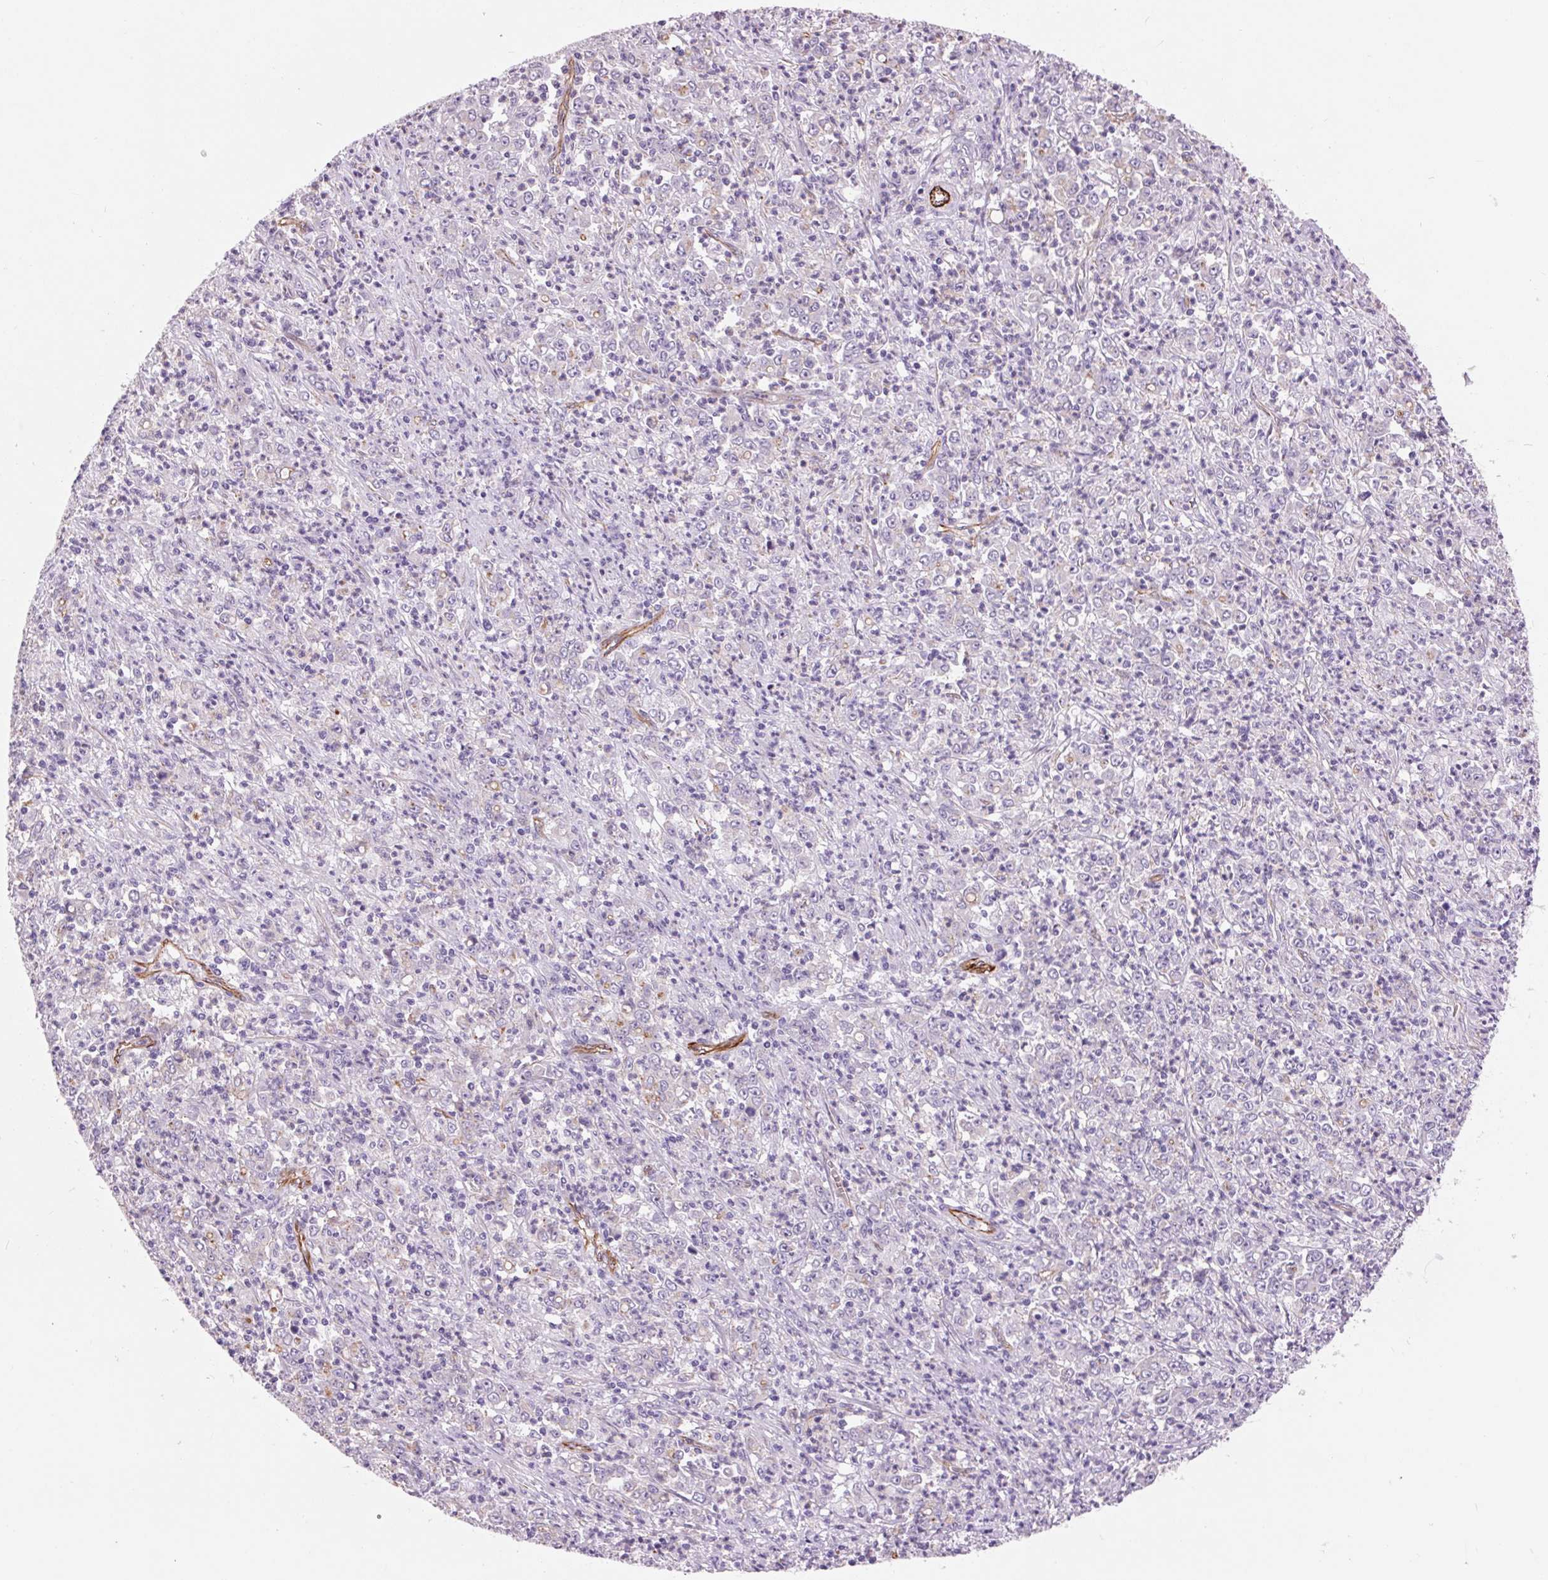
{"staining": {"intensity": "negative", "quantity": "none", "location": "none"}, "tissue": "stomach cancer", "cell_type": "Tumor cells", "image_type": "cancer", "snomed": [{"axis": "morphology", "description": "Adenocarcinoma, NOS"}, {"axis": "topography", "description": "Stomach, lower"}], "caption": "DAB immunohistochemical staining of stomach cancer reveals no significant positivity in tumor cells.", "gene": "DIXDC1", "patient": {"sex": "female", "age": 71}}